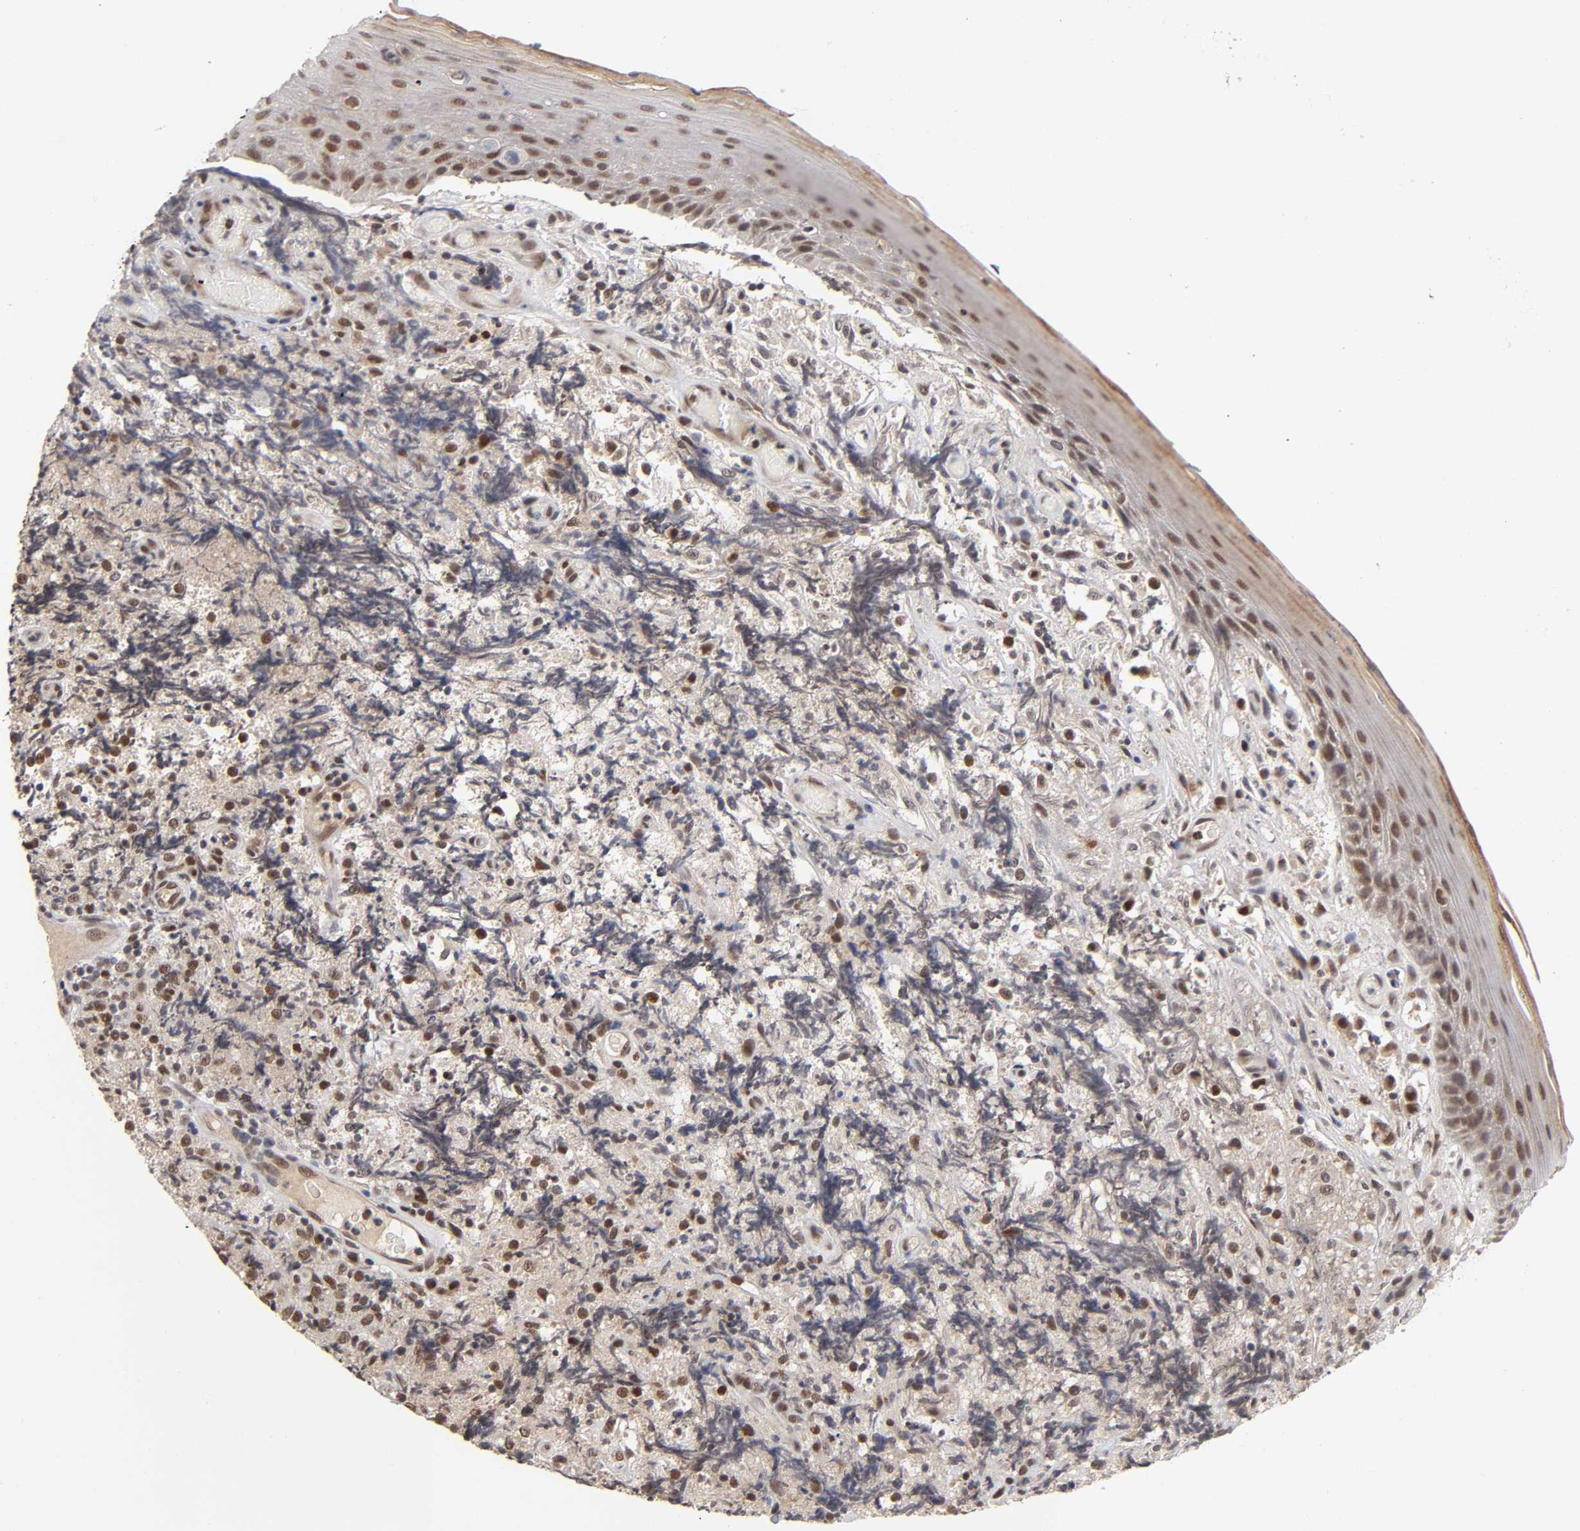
{"staining": {"intensity": "strong", "quantity": ">75%", "location": "nuclear"}, "tissue": "lymphoma", "cell_type": "Tumor cells", "image_type": "cancer", "snomed": [{"axis": "morphology", "description": "Malignant lymphoma, non-Hodgkin's type, High grade"}, {"axis": "topography", "description": "Tonsil"}], "caption": "High-magnification brightfield microscopy of lymphoma stained with DAB (brown) and counterstained with hematoxylin (blue). tumor cells exhibit strong nuclear staining is identified in approximately>75% of cells.", "gene": "EP300", "patient": {"sex": "female", "age": 36}}